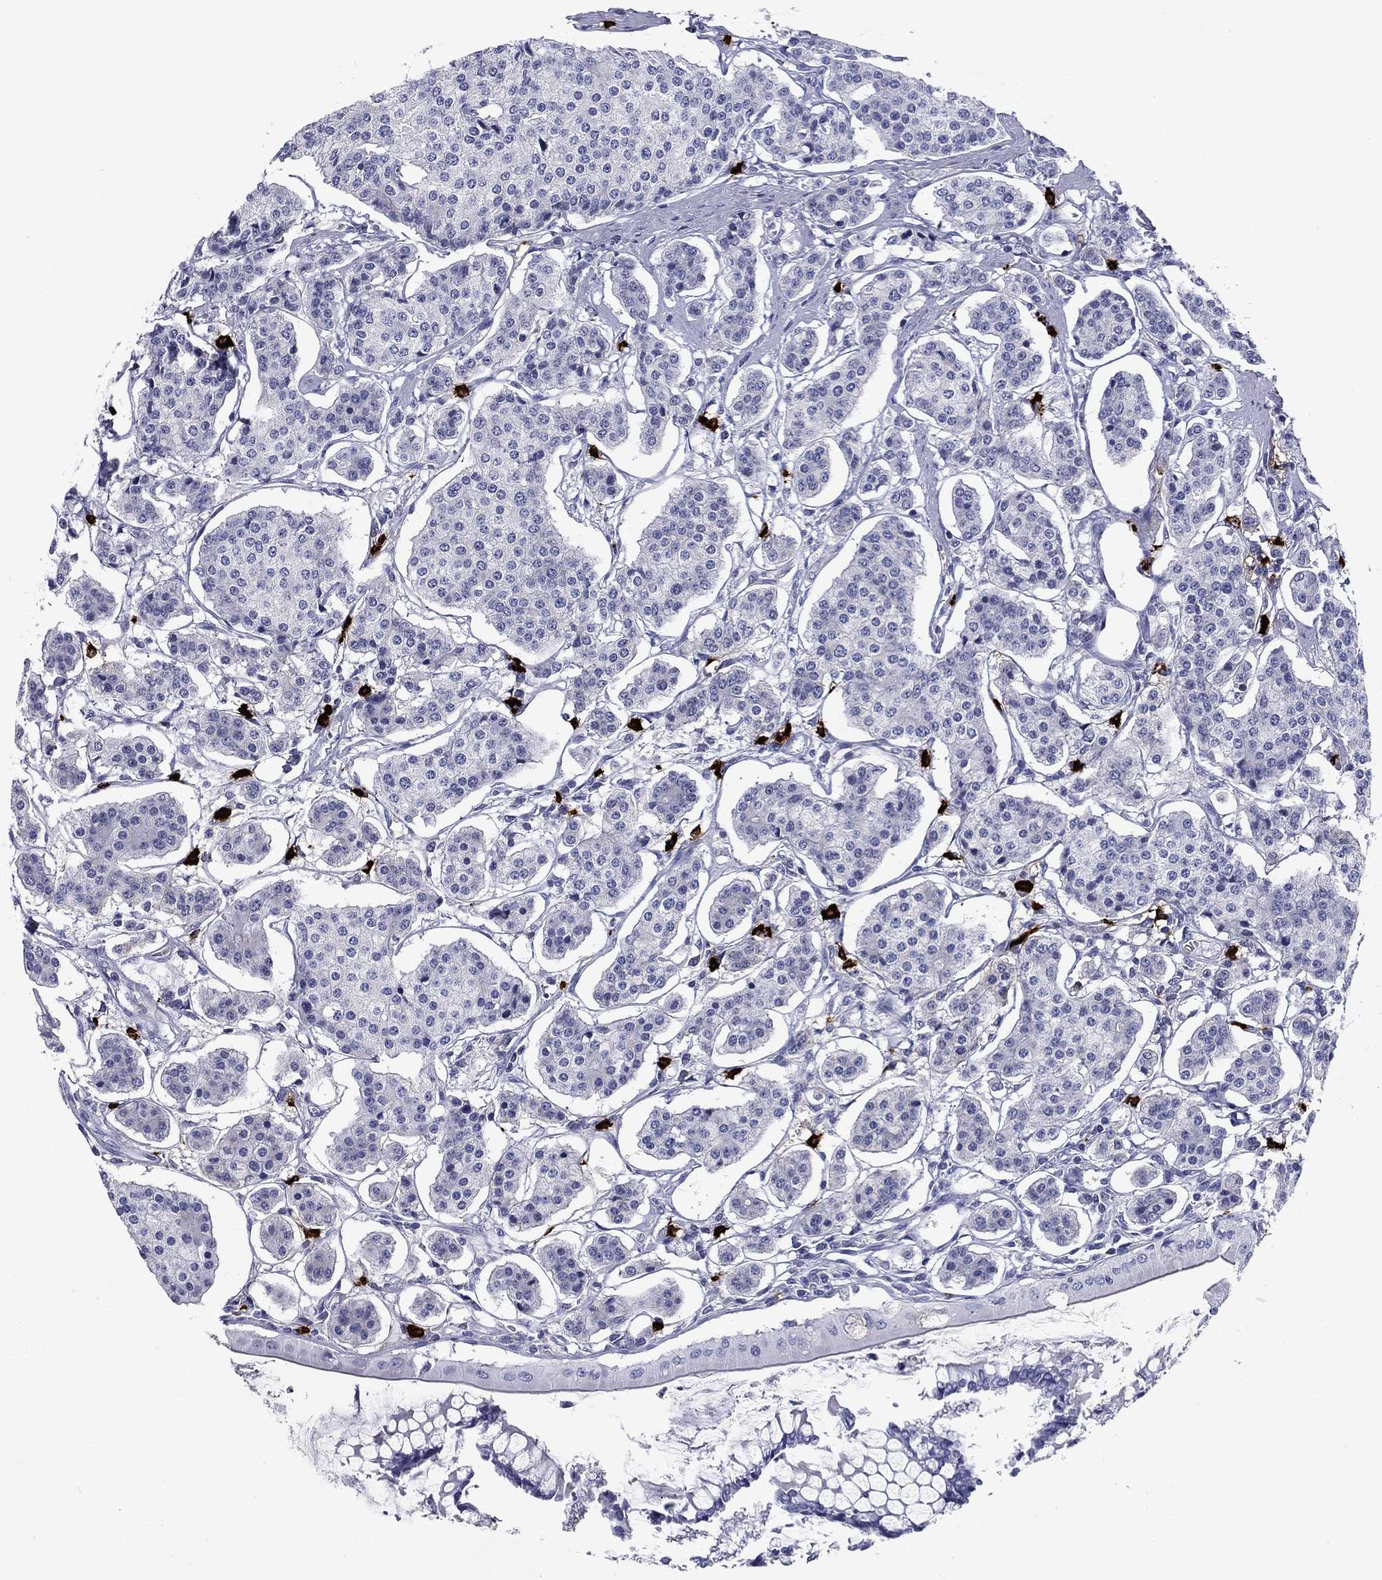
{"staining": {"intensity": "negative", "quantity": "none", "location": "none"}, "tissue": "carcinoid", "cell_type": "Tumor cells", "image_type": "cancer", "snomed": [{"axis": "morphology", "description": "Carcinoid, malignant, NOS"}, {"axis": "topography", "description": "Small intestine"}], "caption": "IHC histopathology image of carcinoid stained for a protein (brown), which demonstrates no expression in tumor cells. Brightfield microscopy of immunohistochemistry (IHC) stained with DAB (brown) and hematoxylin (blue), captured at high magnification.", "gene": "CD40LG", "patient": {"sex": "female", "age": 65}}